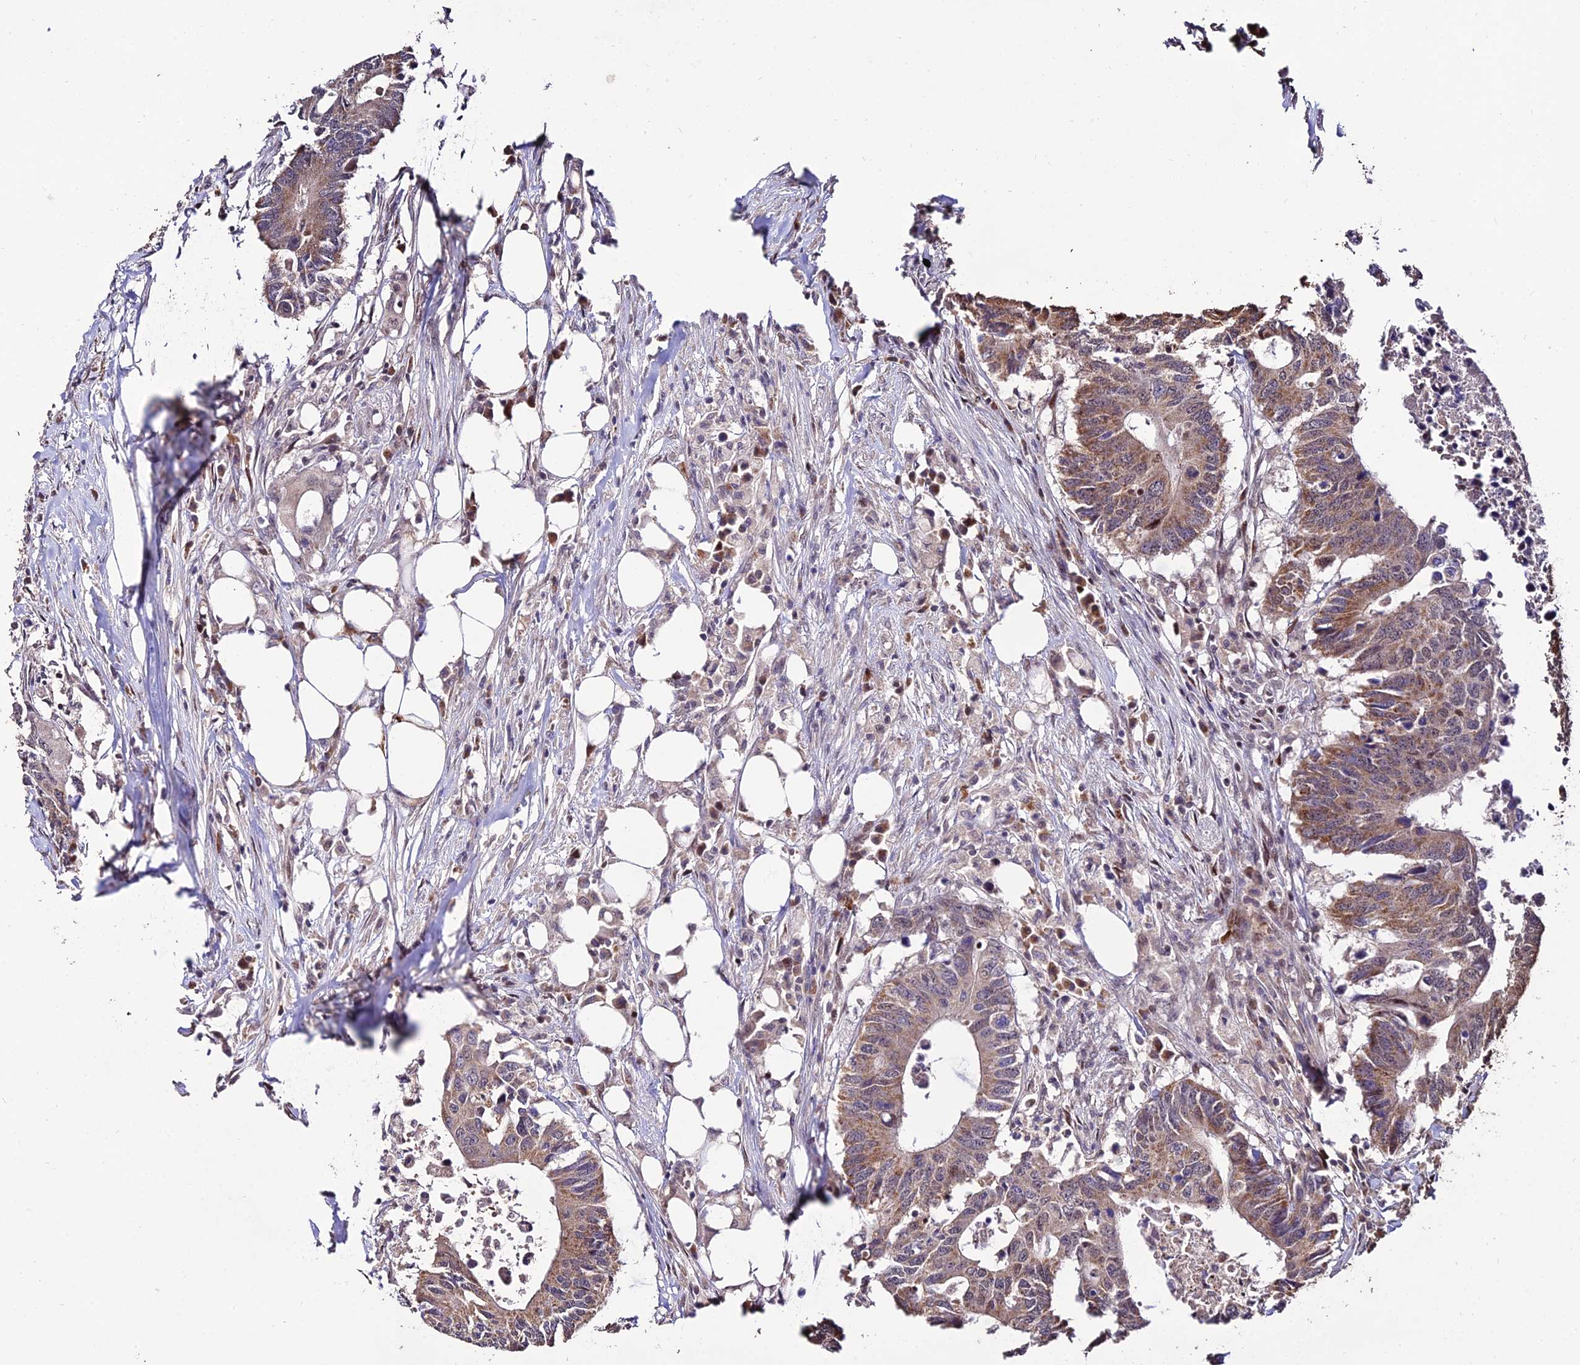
{"staining": {"intensity": "moderate", "quantity": ">75%", "location": "cytoplasmic/membranous"}, "tissue": "colorectal cancer", "cell_type": "Tumor cells", "image_type": "cancer", "snomed": [{"axis": "morphology", "description": "Adenocarcinoma, NOS"}, {"axis": "topography", "description": "Colon"}], "caption": "High-power microscopy captured an immunohistochemistry (IHC) photomicrograph of colorectal adenocarcinoma, revealing moderate cytoplasmic/membranous staining in approximately >75% of tumor cells. The protein of interest is shown in brown color, while the nuclei are stained blue.", "gene": "CIB3", "patient": {"sex": "male", "age": 71}}